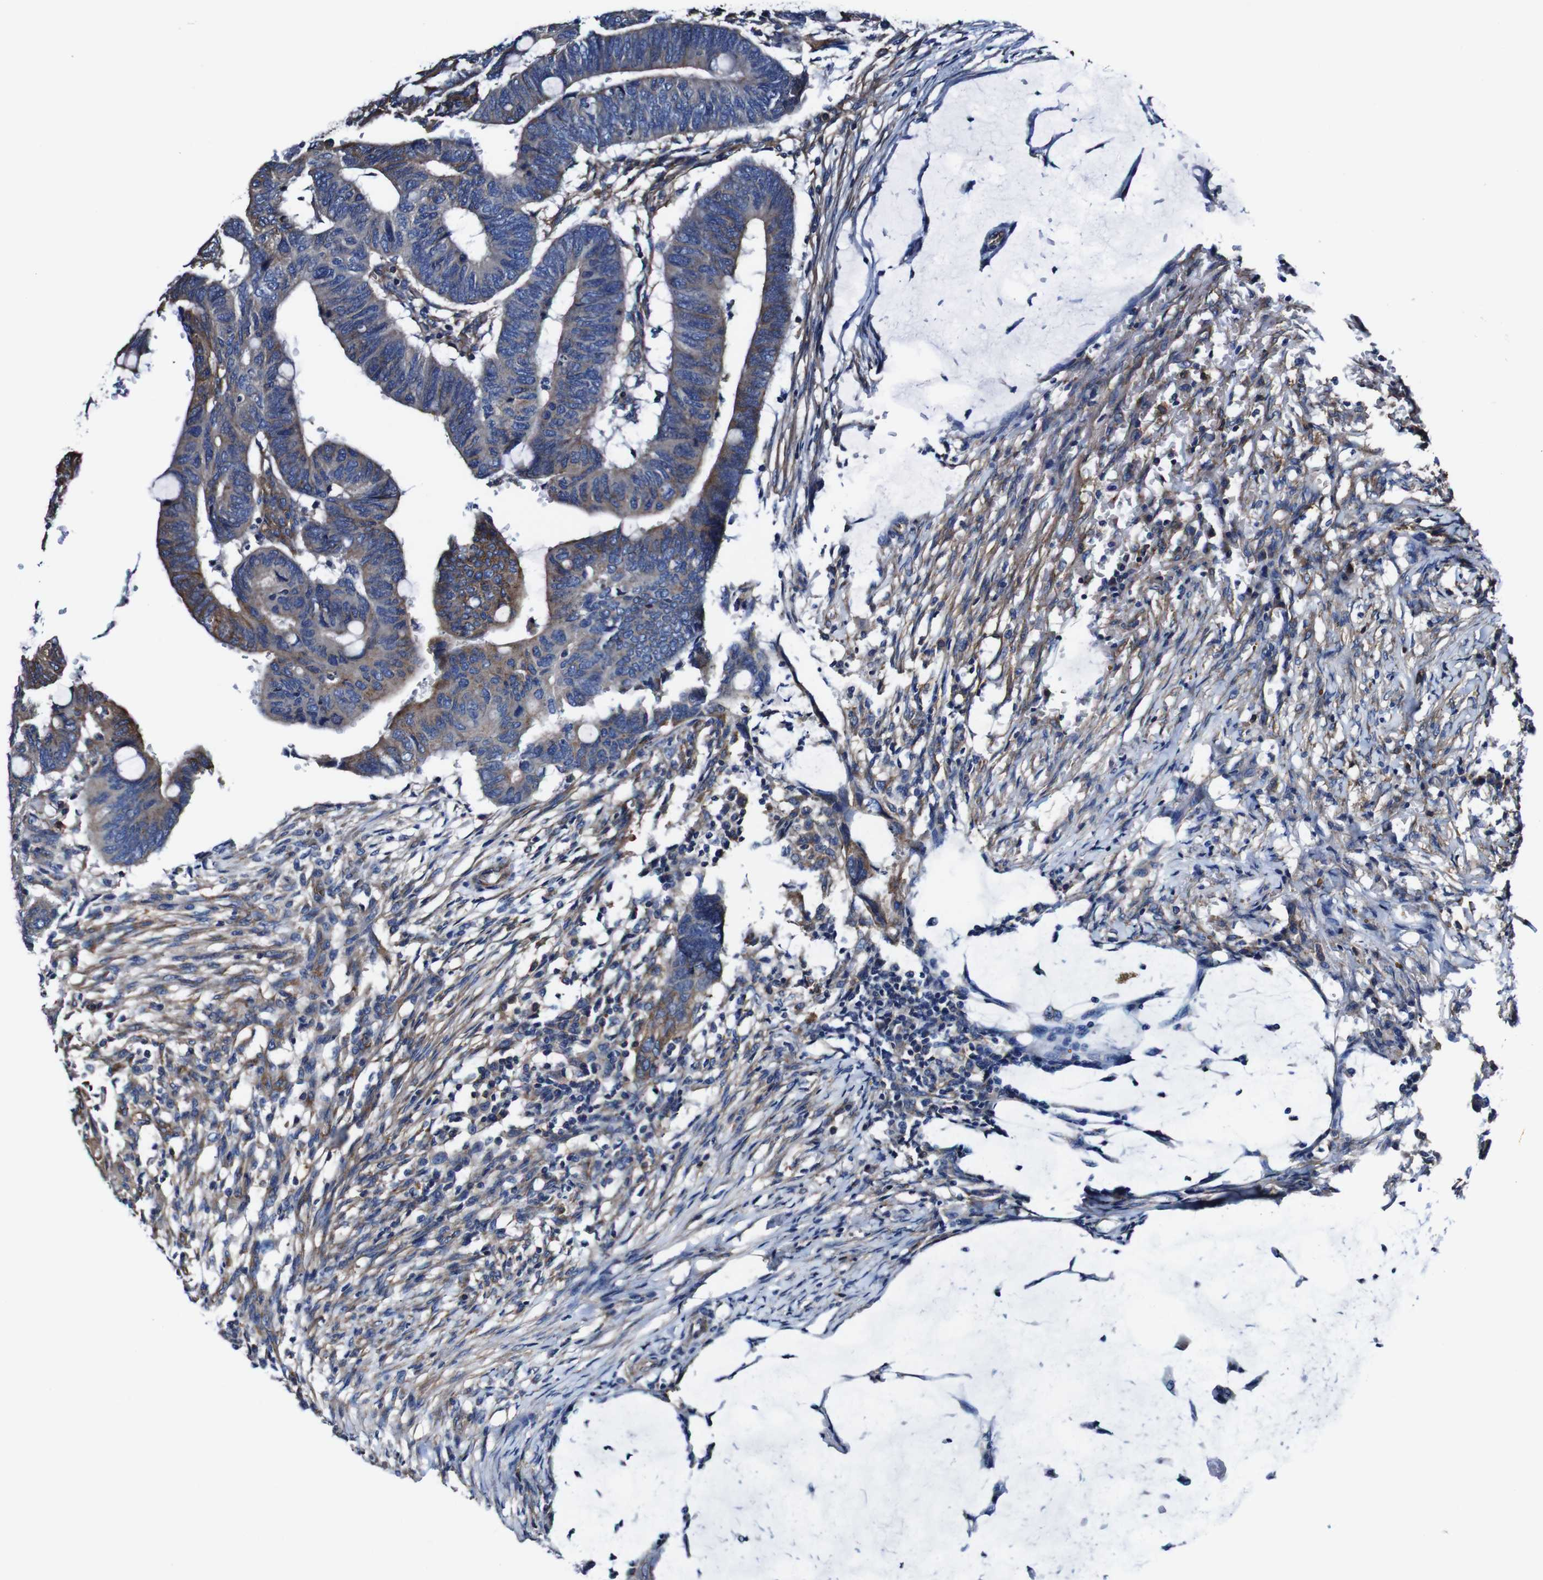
{"staining": {"intensity": "moderate", "quantity": "25%-75%", "location": "cytoplasmic/membranous"}, "tissue": "colorectal cancer", "cell_type": "Tumor cells", "image_type": "cancer", "snomed": [{"axis": "morphology", "description": "Normal tissue, NOS"}, {"axis": "morphology", "description": "Adenocarcinoma, NOS"}, {"axis": "topography", "description": "Rectum"}, {"axis": "topography", "description": "Peripheral nerve tissue"}], "caption": "Human colorectal cancer stained with a brown dye displays moderate cytoplasmic/membranous positive expression in about 25%-75% of tumor cells.", "gene": "CSF1R", "patient": {"sex": "male", "age": 92}}